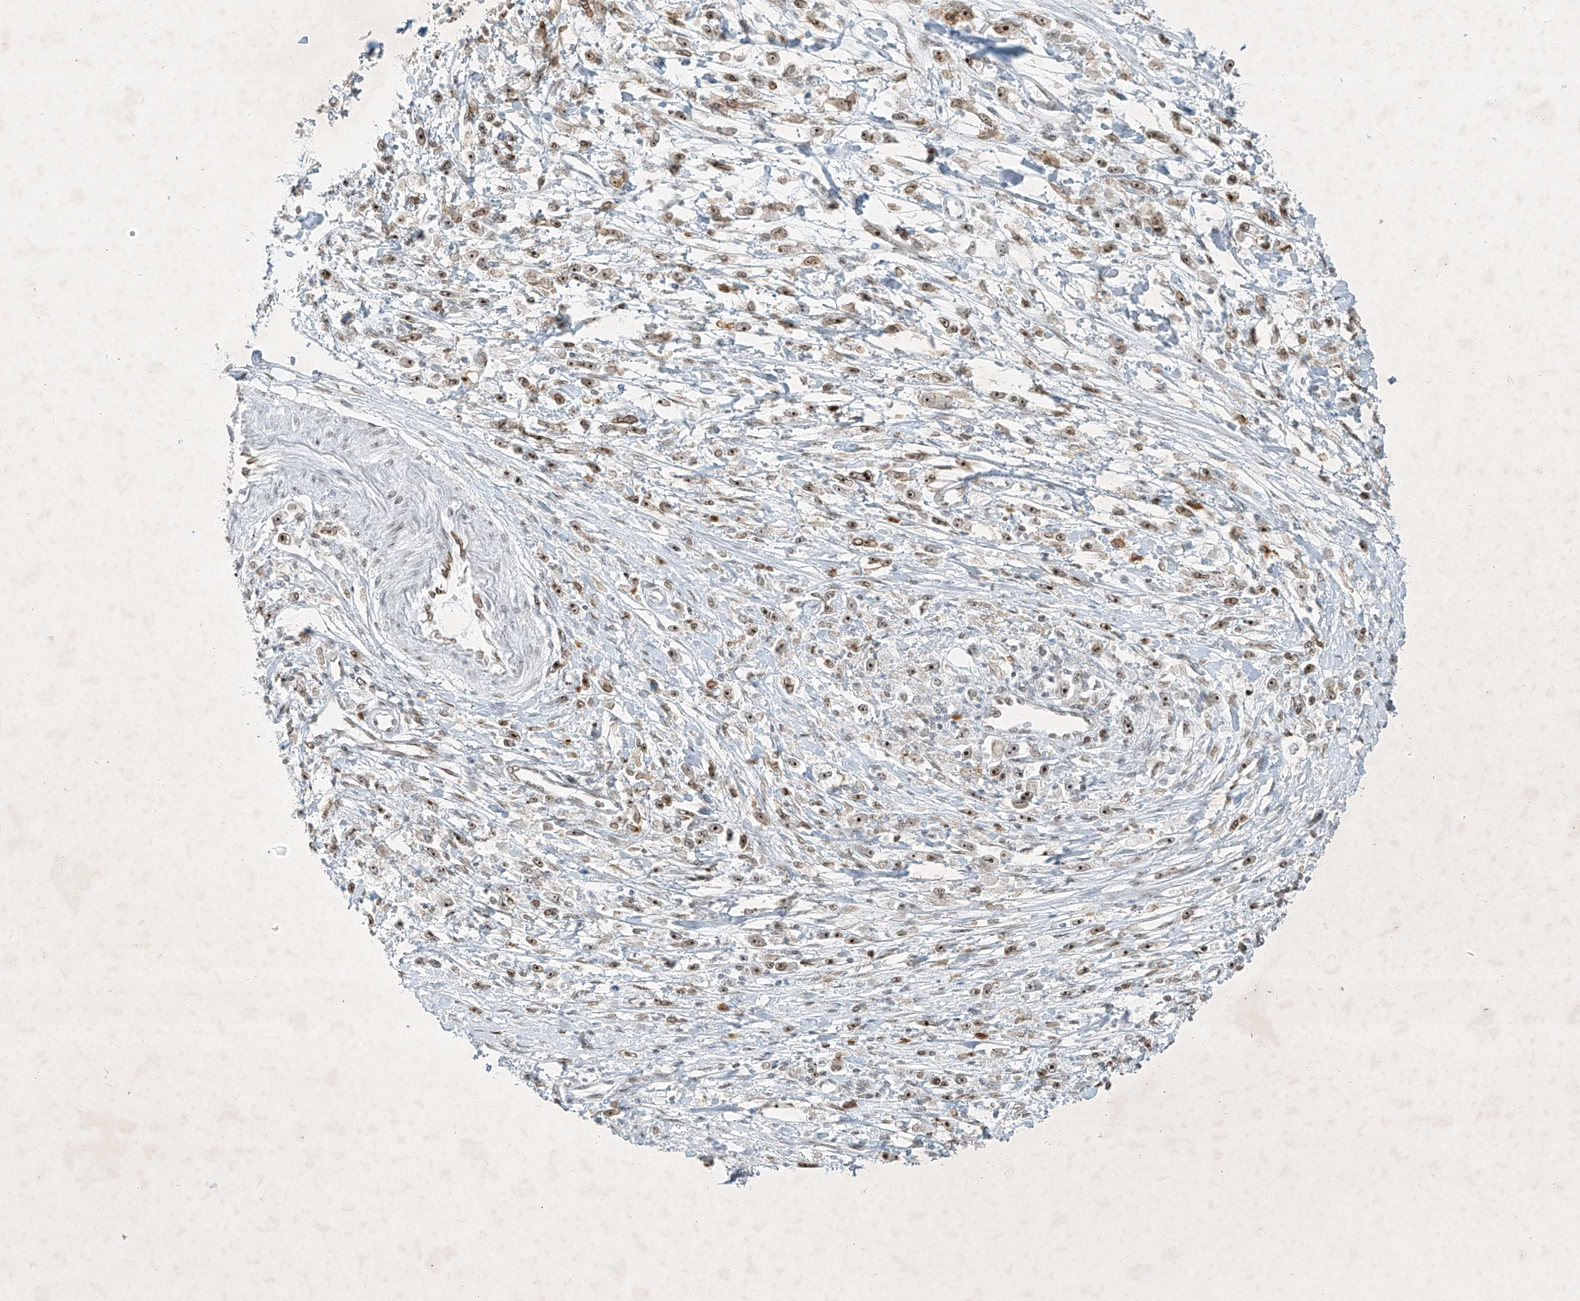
{"staining": {"intensity": "moderate", "quantity": ">75%", "location": "cytoplasmic/membranous,nuclear"}, "tissue": "stomach cancer", "cell_type": "Tumor cells", "image_type": "cancer", "snomed": [{"axis": "morphology", "description": "Adenocarcinoma, NOS"}, {"axis": "topography", "description": "Stomach"}], "caption": "Immunohistochemistry of human adenocarcinoma (stomach) demonstrates medium levels of moderate cytoplasmic/membranous and nuclear expression in about >75% of tumor cells.", "gene": "SAMD15", "patient": {"sex": "female", "age": 59}}